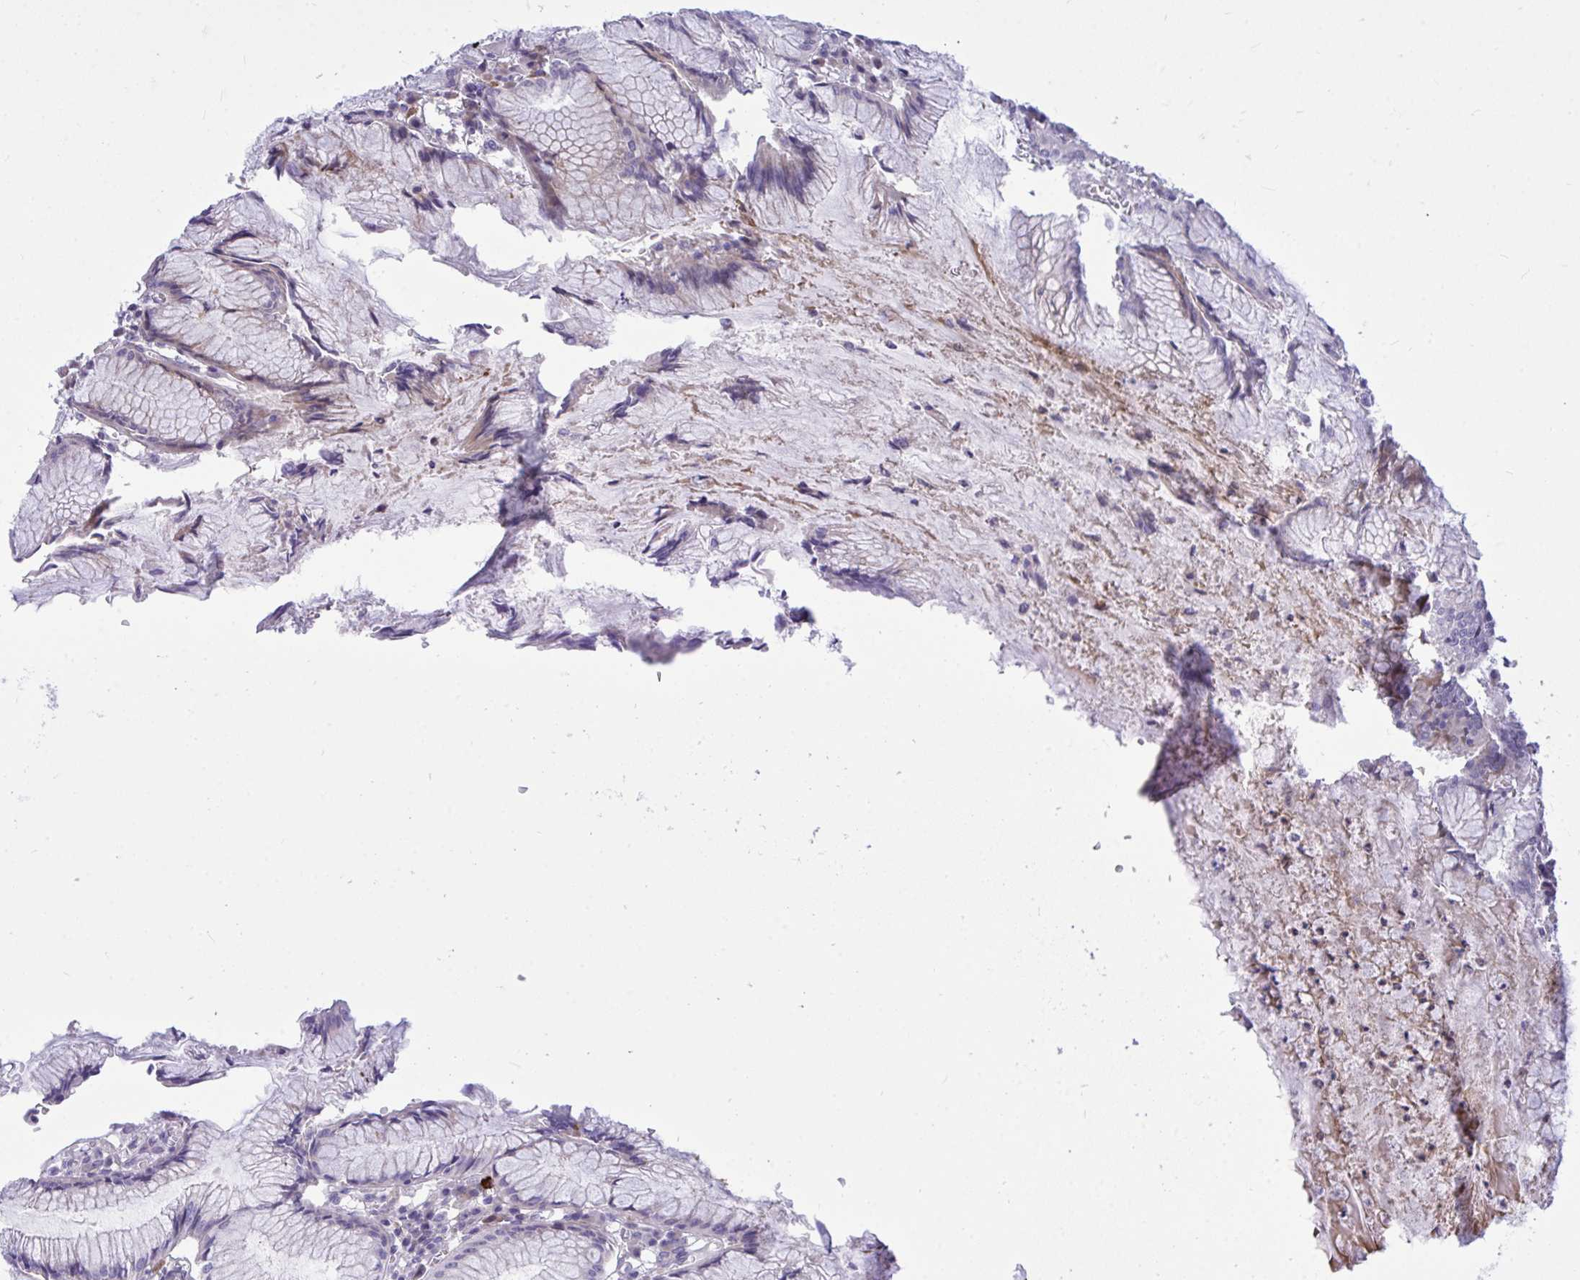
{"staining": {"intensity": "weak", "quantity": "<25%", "location": "cytoplasmic/membranous"}, "tissue": "stomach", "cell_type": "Glandular cells", "image_type": "normal", "snomed": [{"axis": "morphology", "description": "Normal tissue, NOS"}, {"axis": "topography", "description": "Stomach"}], "caption": "DAB immunohistochemical staining of normal human stomach displays no significant positivity in glandular cells.", "gene": "HMBOX1", "patient": {"sex": "male", "age": 55}}